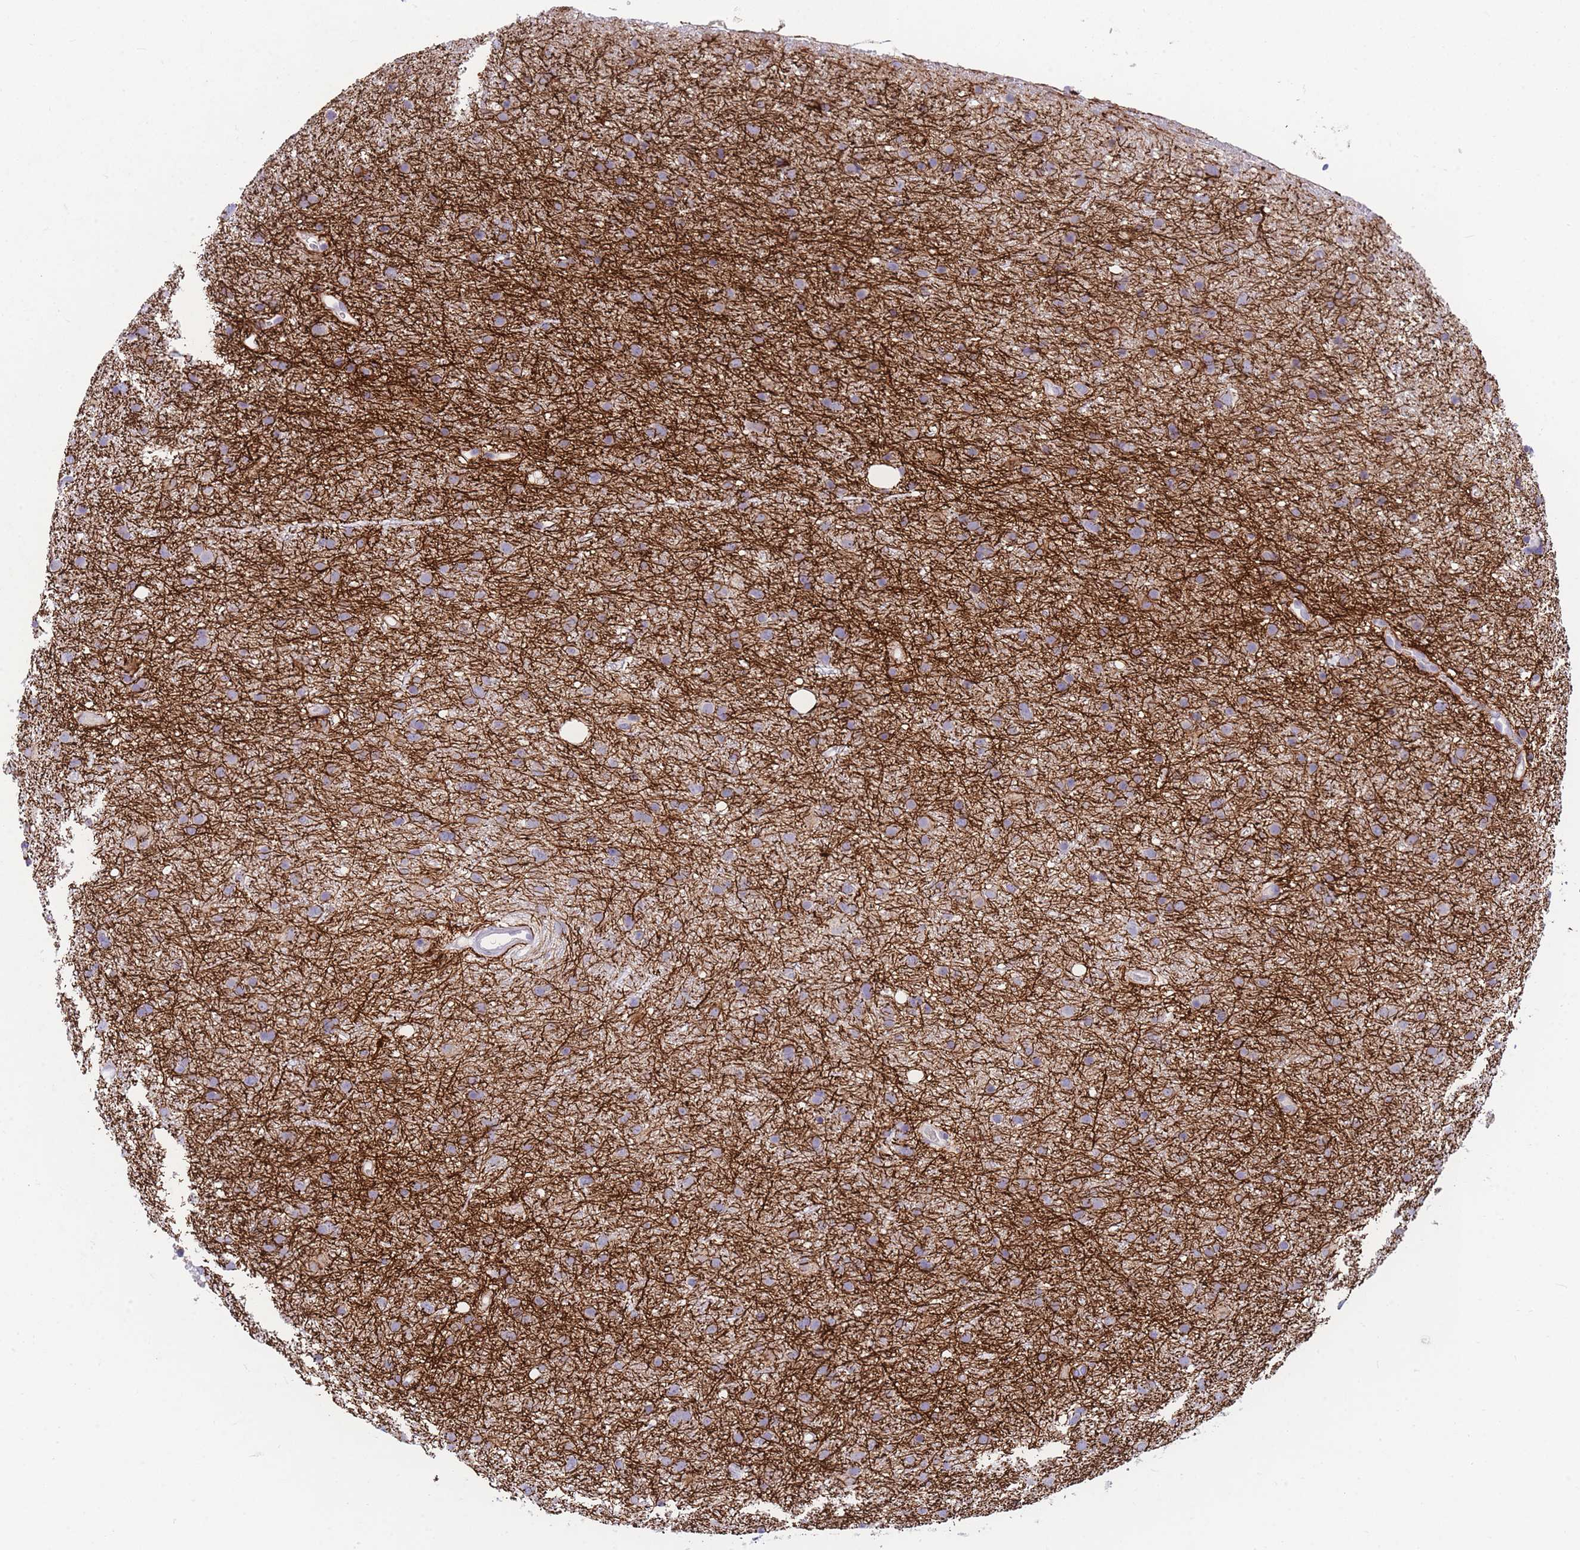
{"staining": {"intensity": "negative", "quantity": "none", "location": "none"}, "tissue": "glioma", "cell_type": "Tumor cells", "image_type": "cancer", "snomed": [{"axis": "morphology", "description": "Glioma, malignant, Low grade"}, {"axis": "topography", "description": "Cerebral cortex"}], "caption": "This is a histopathology image of IHC staining of malignant glioma (low-grade), which shows no positivity in tumor cells.", "gene": "SHCBP1", "patient": {"sex": "female", "age": 39}}